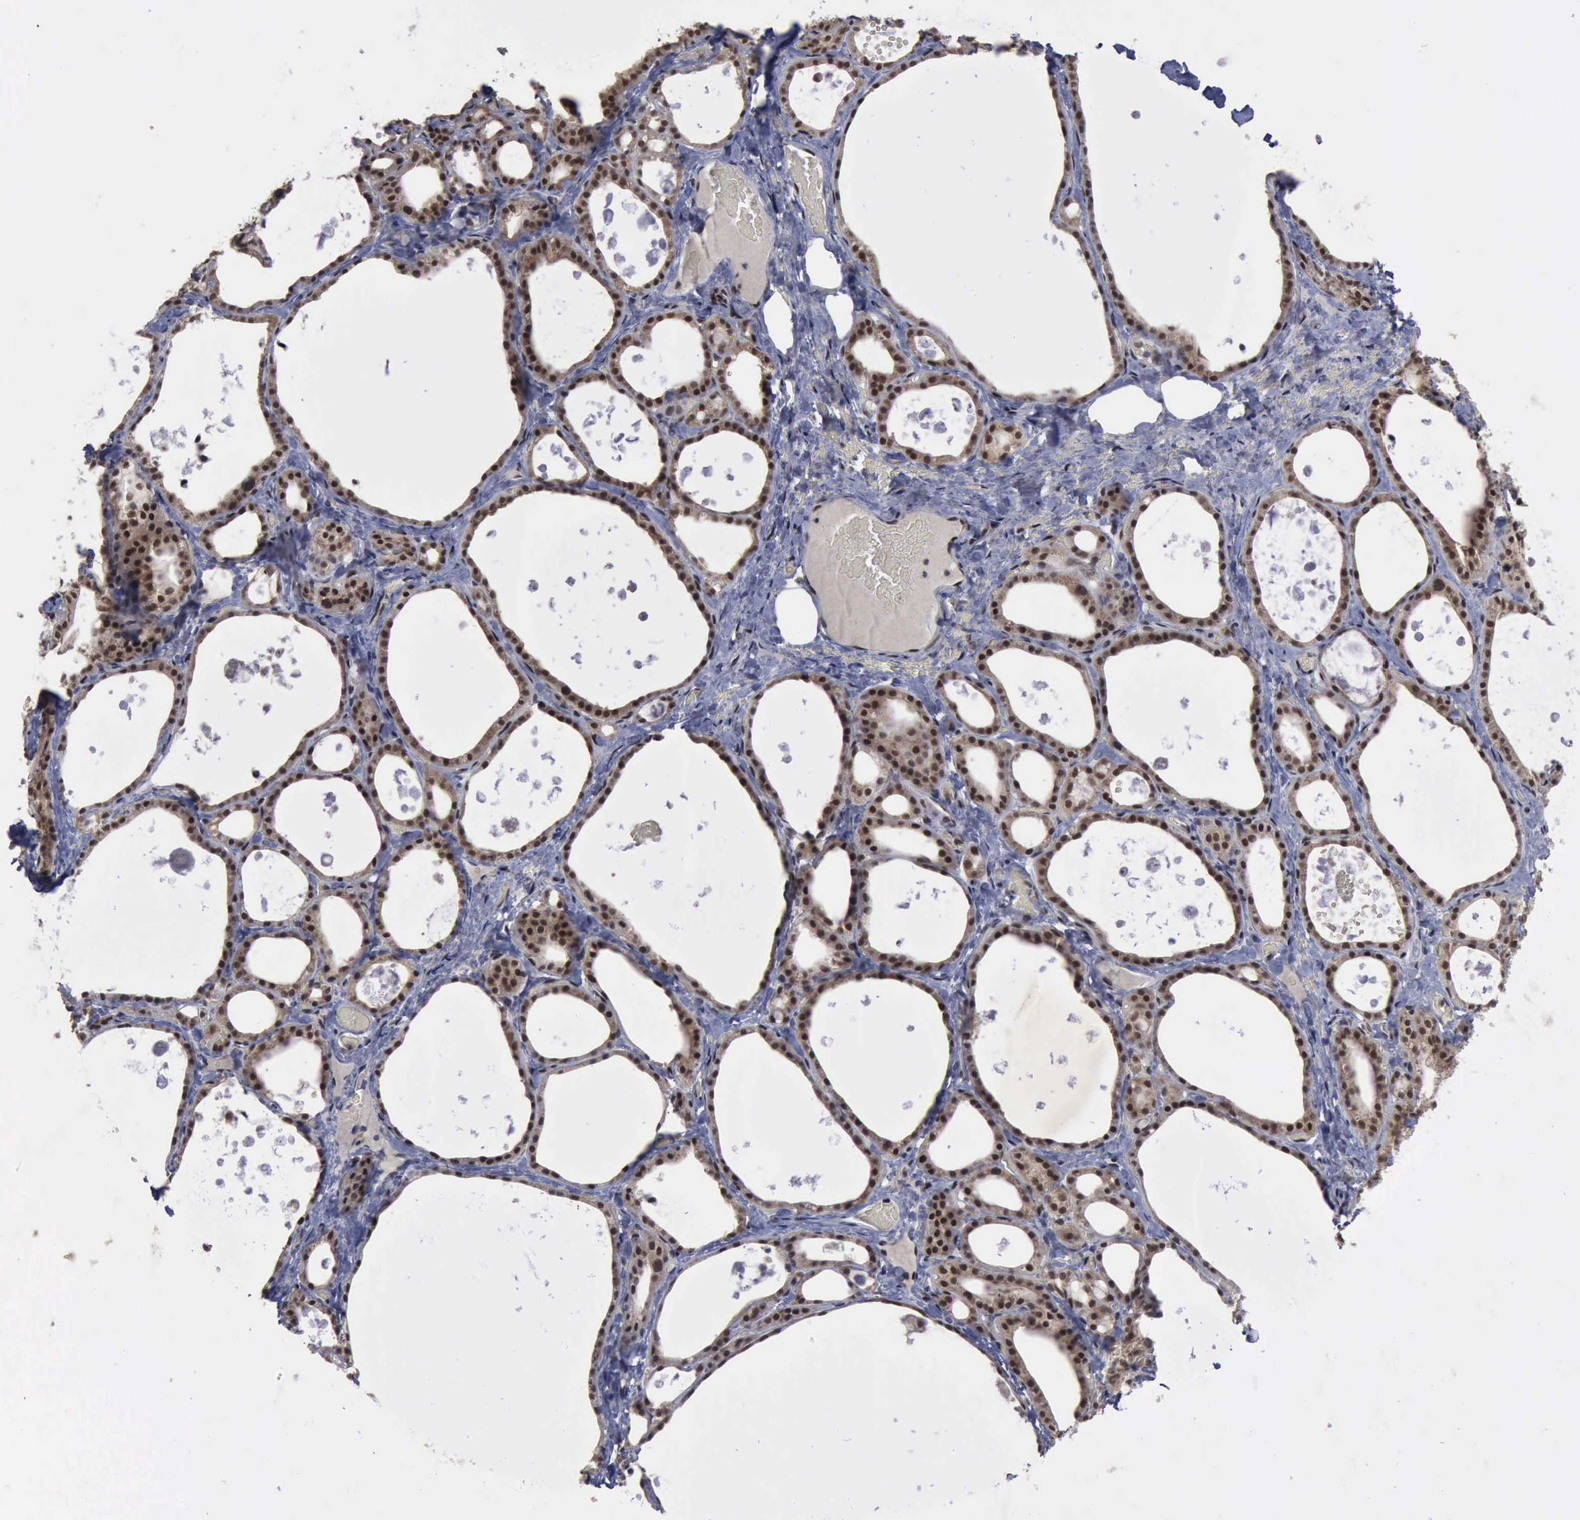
{"staining": {"intensity": "moderate", "quantity": ">75%", "location": "cytoplasmic/membranous,nuclear"}, "tissue": "thyroid gland", "cell_type": "Glandular cells", "image_type": "normal", "snomed": [{"axis": "morphology", "description": "Normal tissue, NOS"}, {"axis": "topography", "description": "Thyroid gland"}], "caption": "Immunohistochemistry image of benign thyroid gland: human thyroid gland stained using IHC shows medium levels of moderate protein expression localized specifically in the cytoplasmic/membranous,nuclear of glandular cells, appearing as a cytoplasmic/membranous,nuclear brown color.", "gene": "RTCB", "patient": {"sex": "male", "age": 61}}